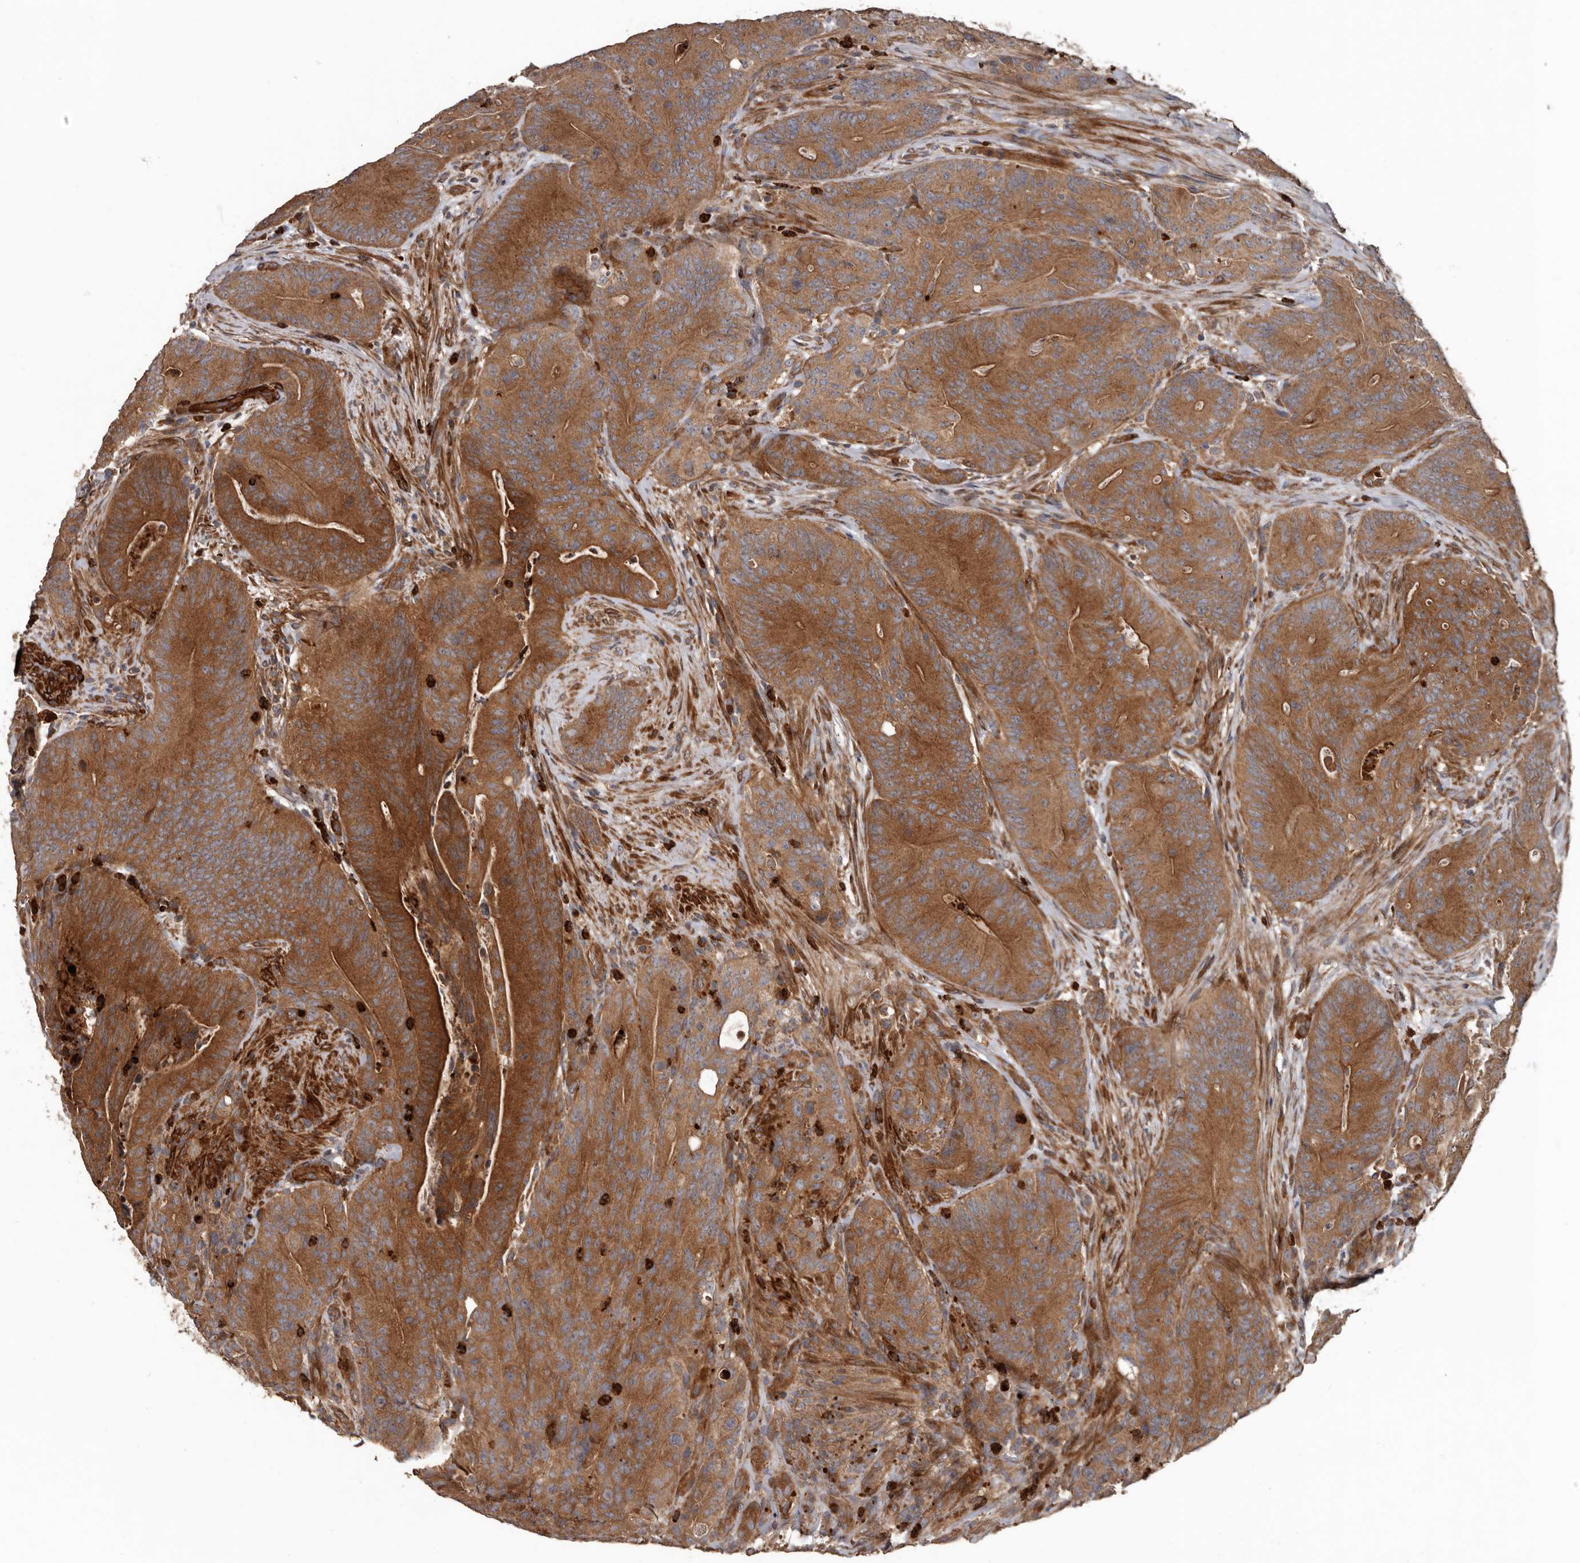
{"staining": {"intensity": "moderate", "quantity": ">75%", "location": "cytoplasmic/membranous"}, "tissue": "colorectal cancer", "cell_type": "Tumor cells", "image_type": "cancer", "snomed": [{"axis": "morphology", "description": "Normal tissue, NOS"}, {"axis": "topography", "description": "Colon"}], "caption": "Protein analysis of colorectal cancer tissue demonstrates moderate cytoplasmic/membranous expression in about >75% of tumor cells.", "gene": "ARHGEF5", "patient": {"sex": "female", "age": 82}}